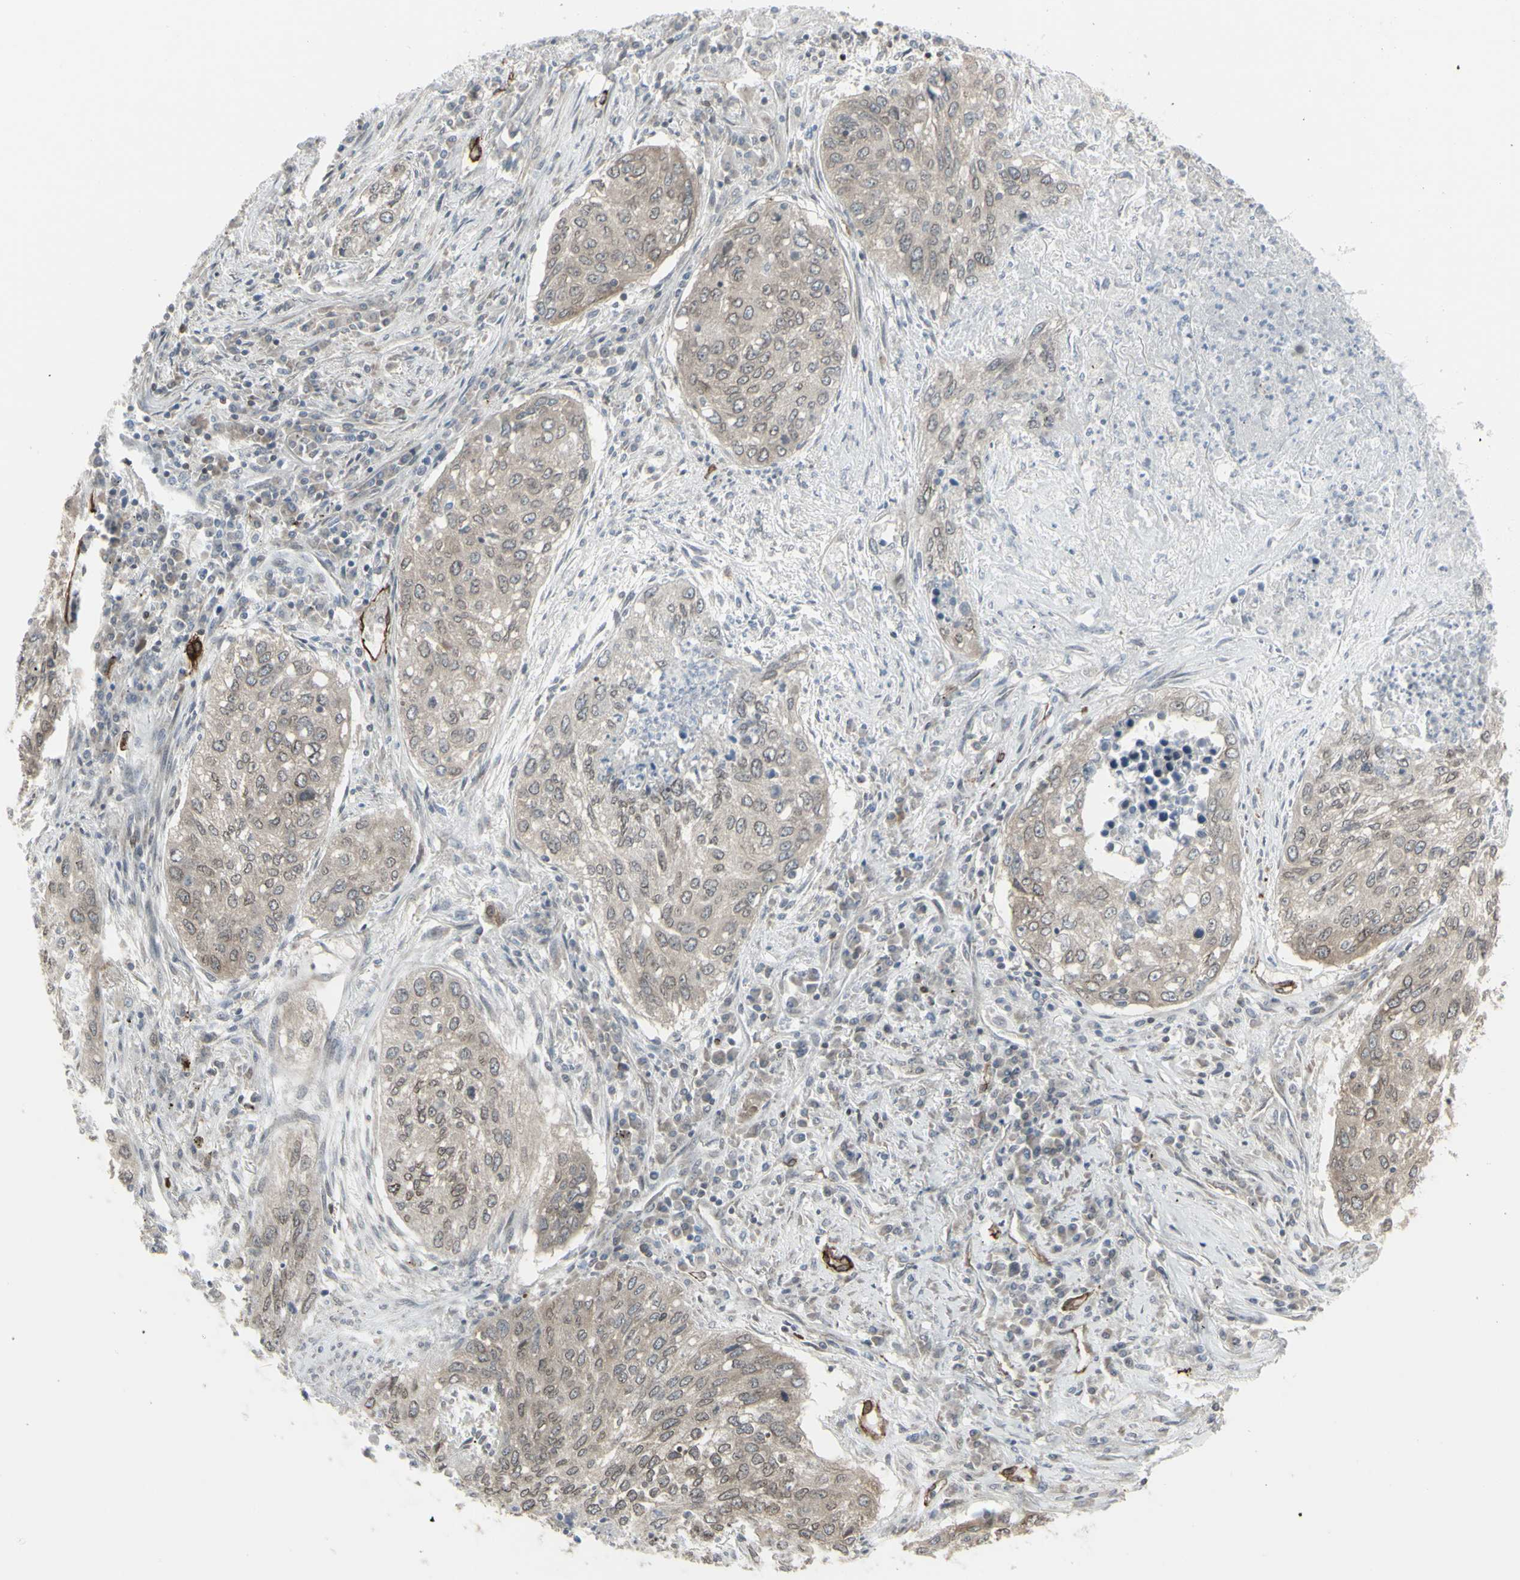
{"staining": {"intensity": "weak", "quantity": ">75%", "location": "cytoplasmic/membranous,nuclear"}, "tissue": "lung cancer", "cell_type": "Tumor cells", "image_type": "cancer", "snomed": [{"axis": "morphology", "description": "Squamous cell carcinoma, NOS"}, {"axis": "topography", "description": "Lung"}], "caption": "Immunohistochemical staining of lung cancer displays low levels of weak cytoplasmic/membranous and nuclear protein positivity in approximately >75% of tumor cells.", "gene": "DTX3L", "patient": {"sex": "female", "age": 63}}